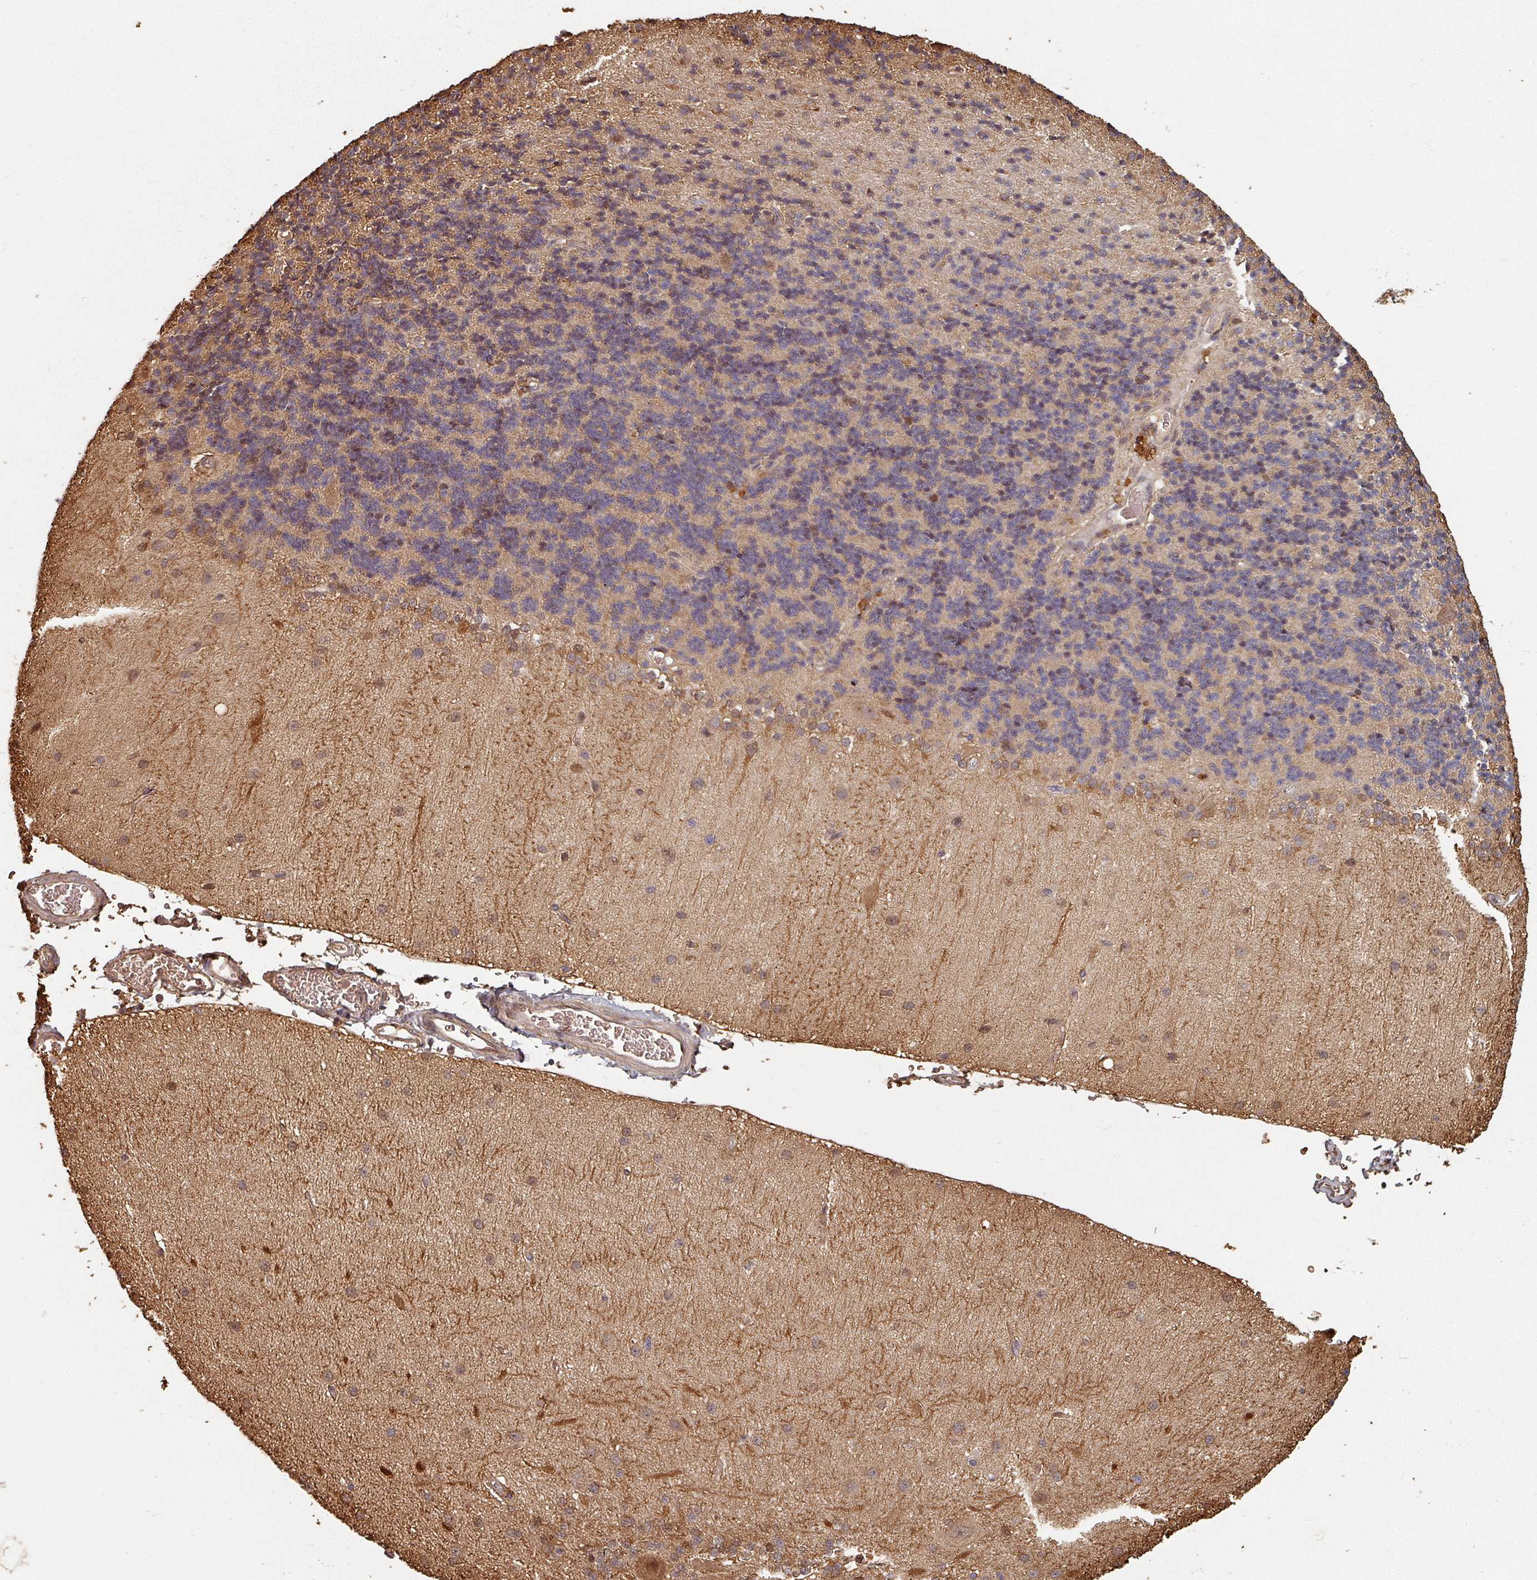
{"staining": {"intensity": "moderate", "quantity": "25%-75%", "location": "cytoplasmic/membranous,nuclear"}, "tissue": "cerebellum", "cell_type": "Cells in granular layer", "image_type": "normal", "snomed": [{"axis": "morphology", "description": "Normal tissue, NOS"}, {"axis": "topography", "description": "Cerebellum"}], "caption": "Protein staining exhibits moderate cytoplasmic/membranous,nuclear expression in approximately 25%-75% of cells in granular layer in normal cerebellum.", "gene": "EID1", "patient": {"sex": "female", "age": 29}}